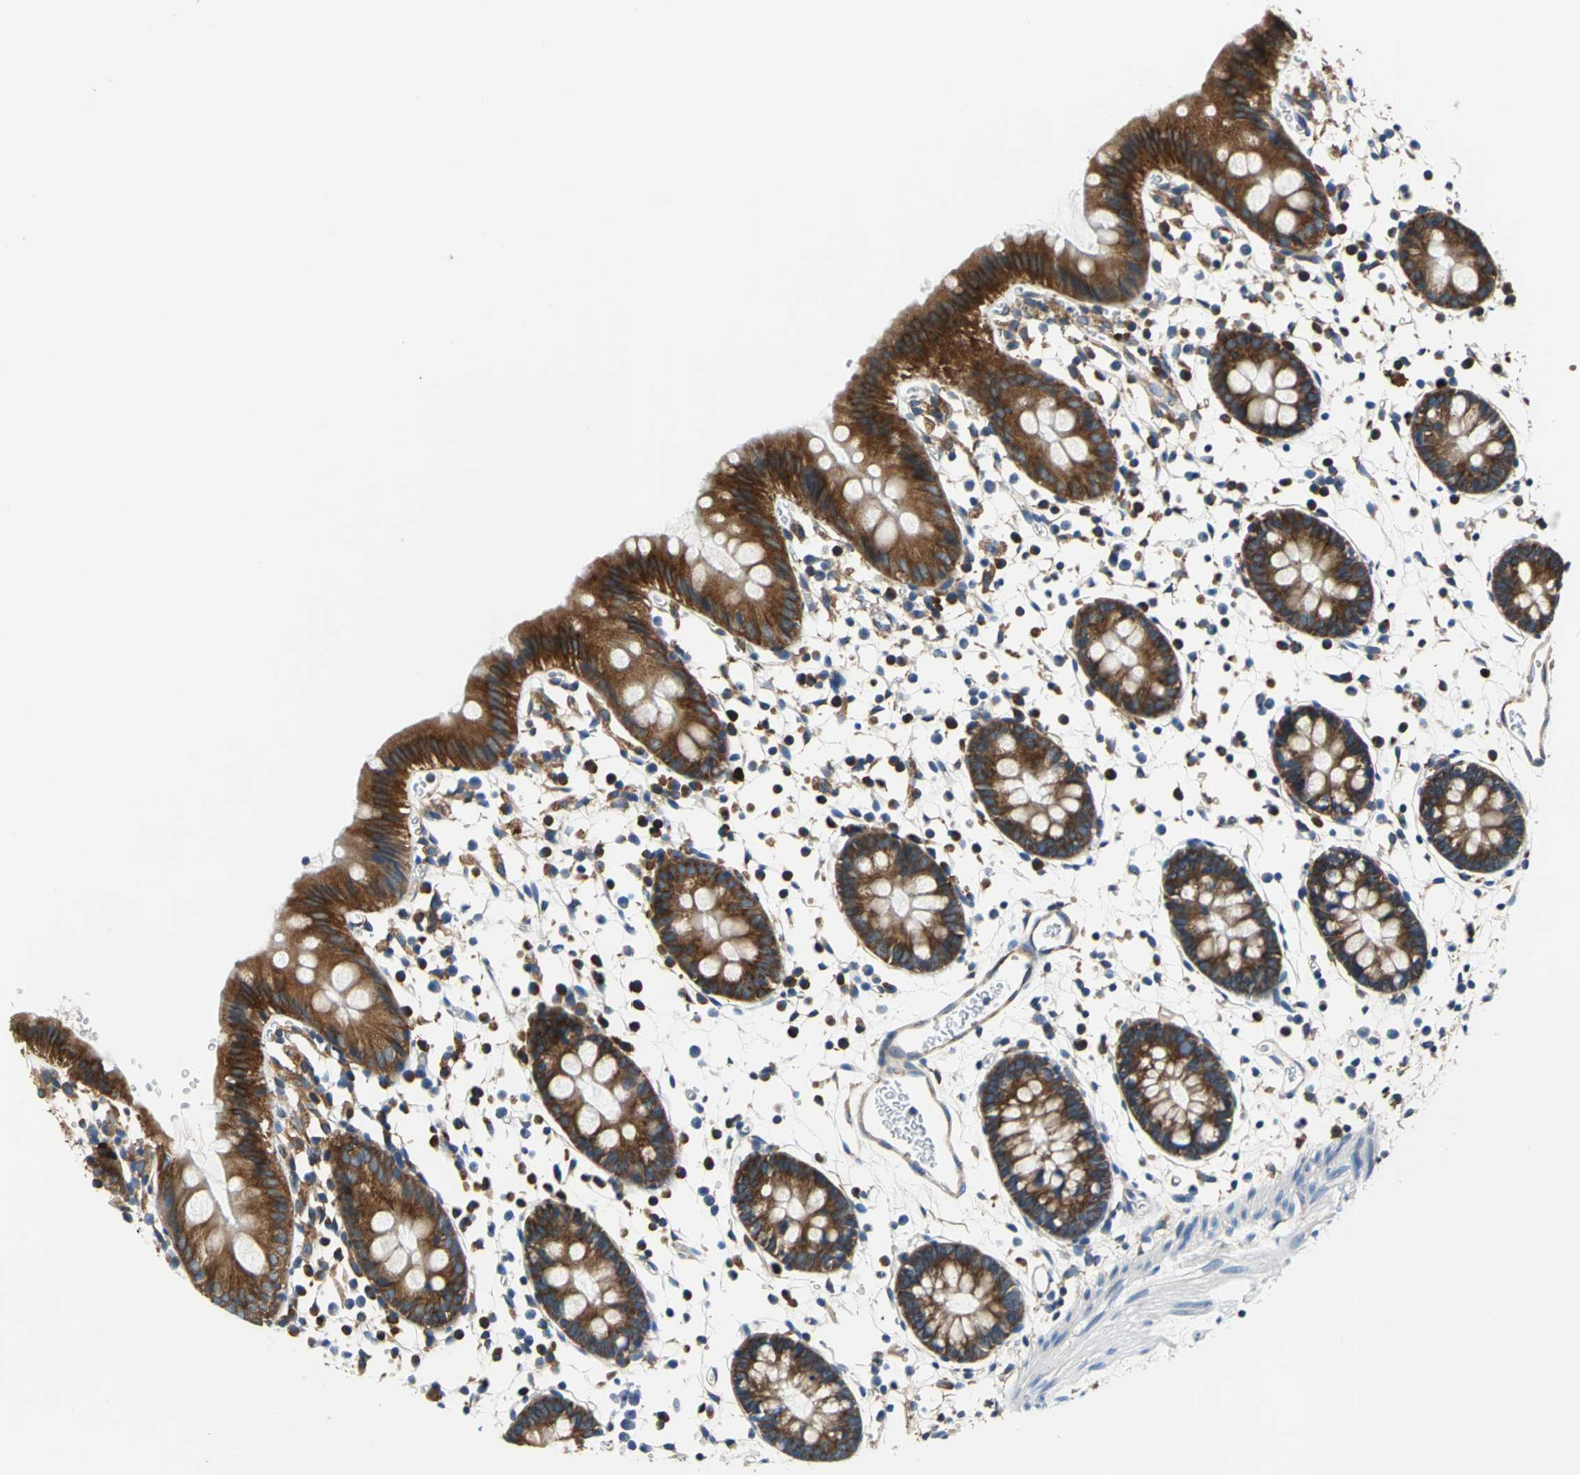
{"staining": {"intensity": "strong", "quantity": ">75%", "location": "cytoplasmic/membranous"}, "tissue": "colon", "cell_type": "Endothelial cells", "image_type": "normal", "snomed": [{"axis": "morphology", "description": "Normal tissue, NOS"}, {"axis": "topography", "description": "Colon"}], "caption": "The photomicrograph reveals a brown stain indicating the presence of a protein in the cytoplasmic/membranous of endothelial cells in colon.", "gene": "TRIM25", "patient": {"sex": "male", "age": 14}}